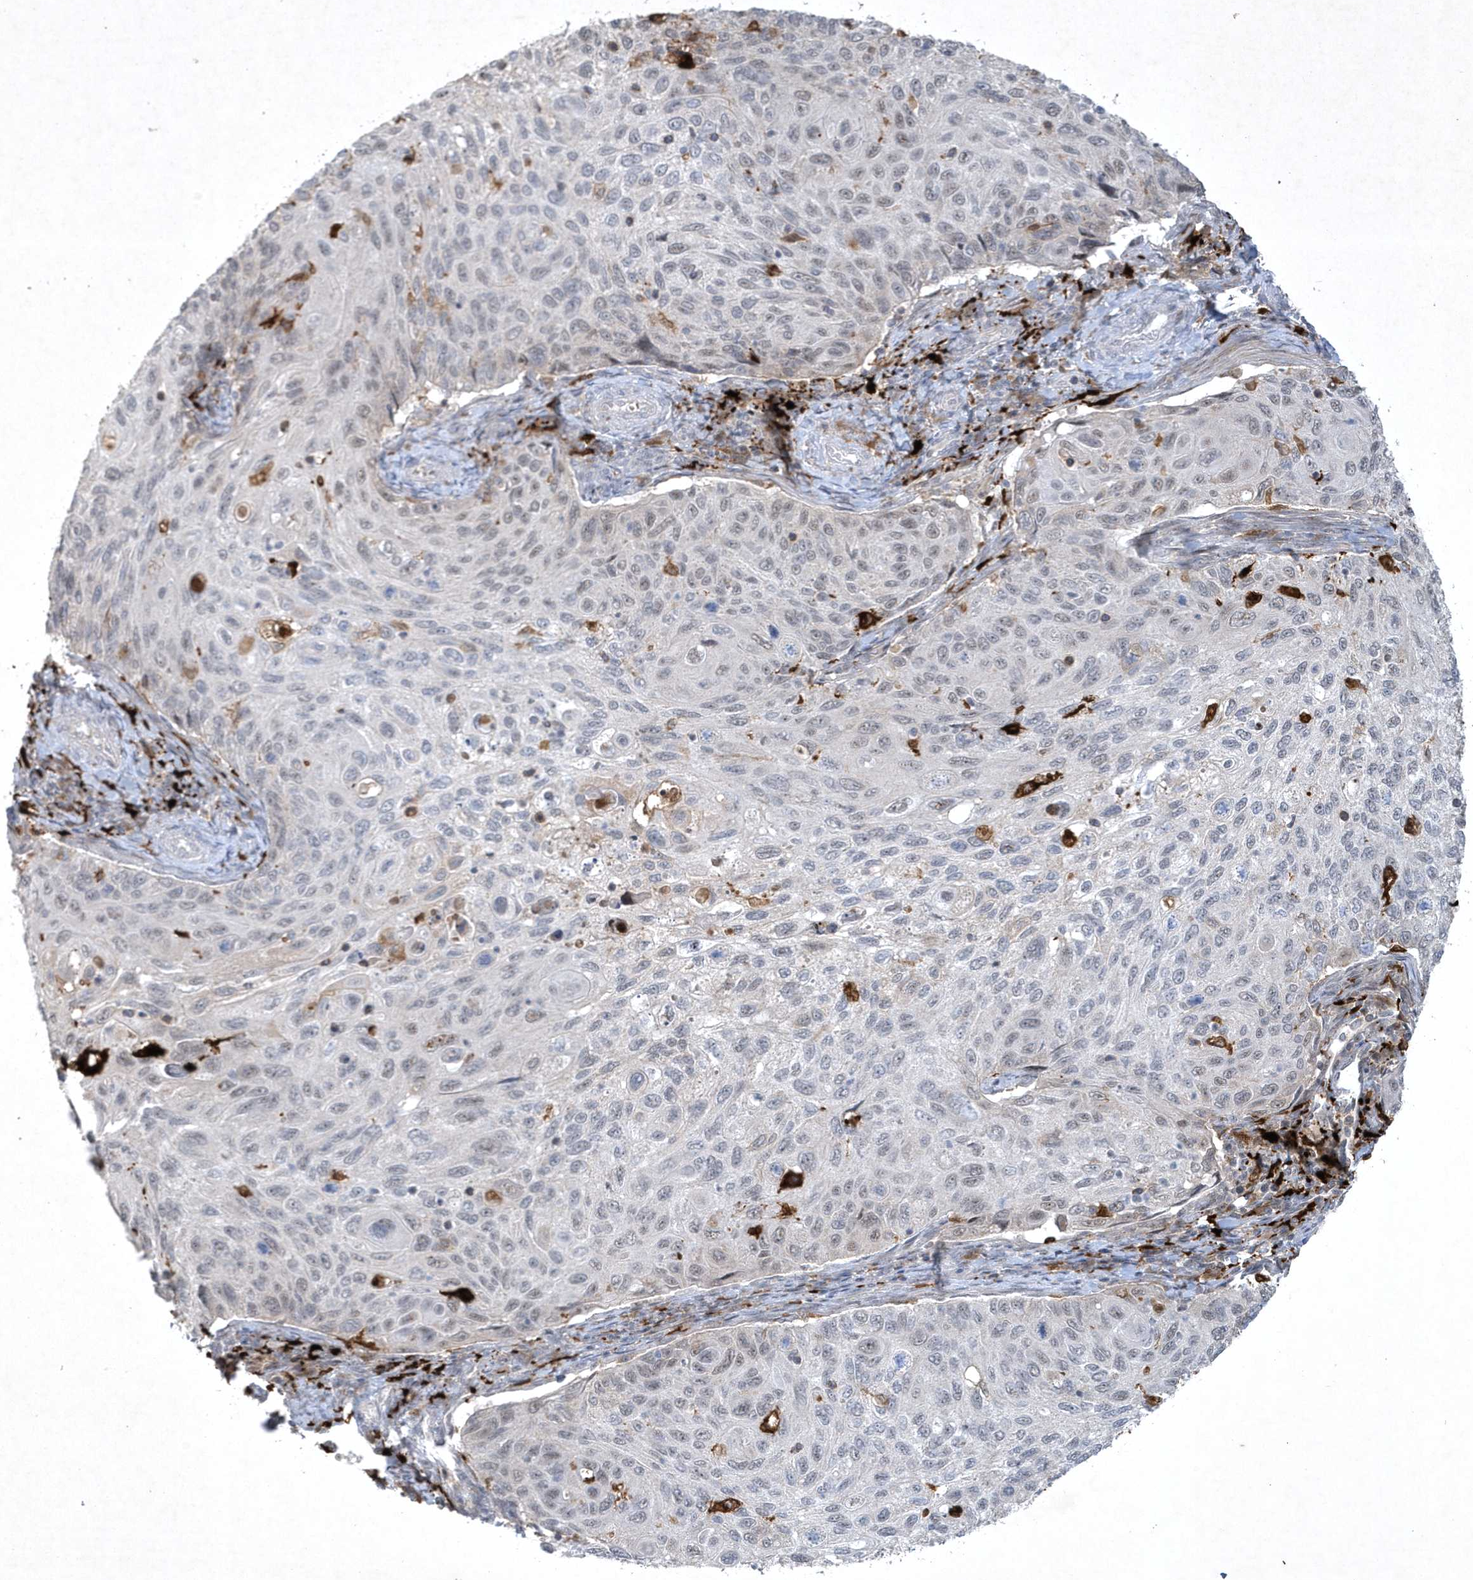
{"staining": {"intensity": "weak", "quantity": "<25%", "location": "nuclear"}, "tissue": "cervical cancer", "cell_type": "Tumor cells", "image_type": "cancer", "snomed": [{"axis": "morphology", "description": "Squamous cell carcinoma, NOS"}, {"axis": "topography", "description": "Cervix"}], "caption": "The histopathology image demonstrates no significant positivity in tumor cells of squamous cell carcinoma (cervical). The staining was performed using DAB (3,3'-diaminobenzidine) to visualize the protein expression in brown, while the nuclei were stained in blue with hematoxylin (Magnification: 20x).", "gene": "THG1L", "patient": {"sex": "female", "age": 70}}